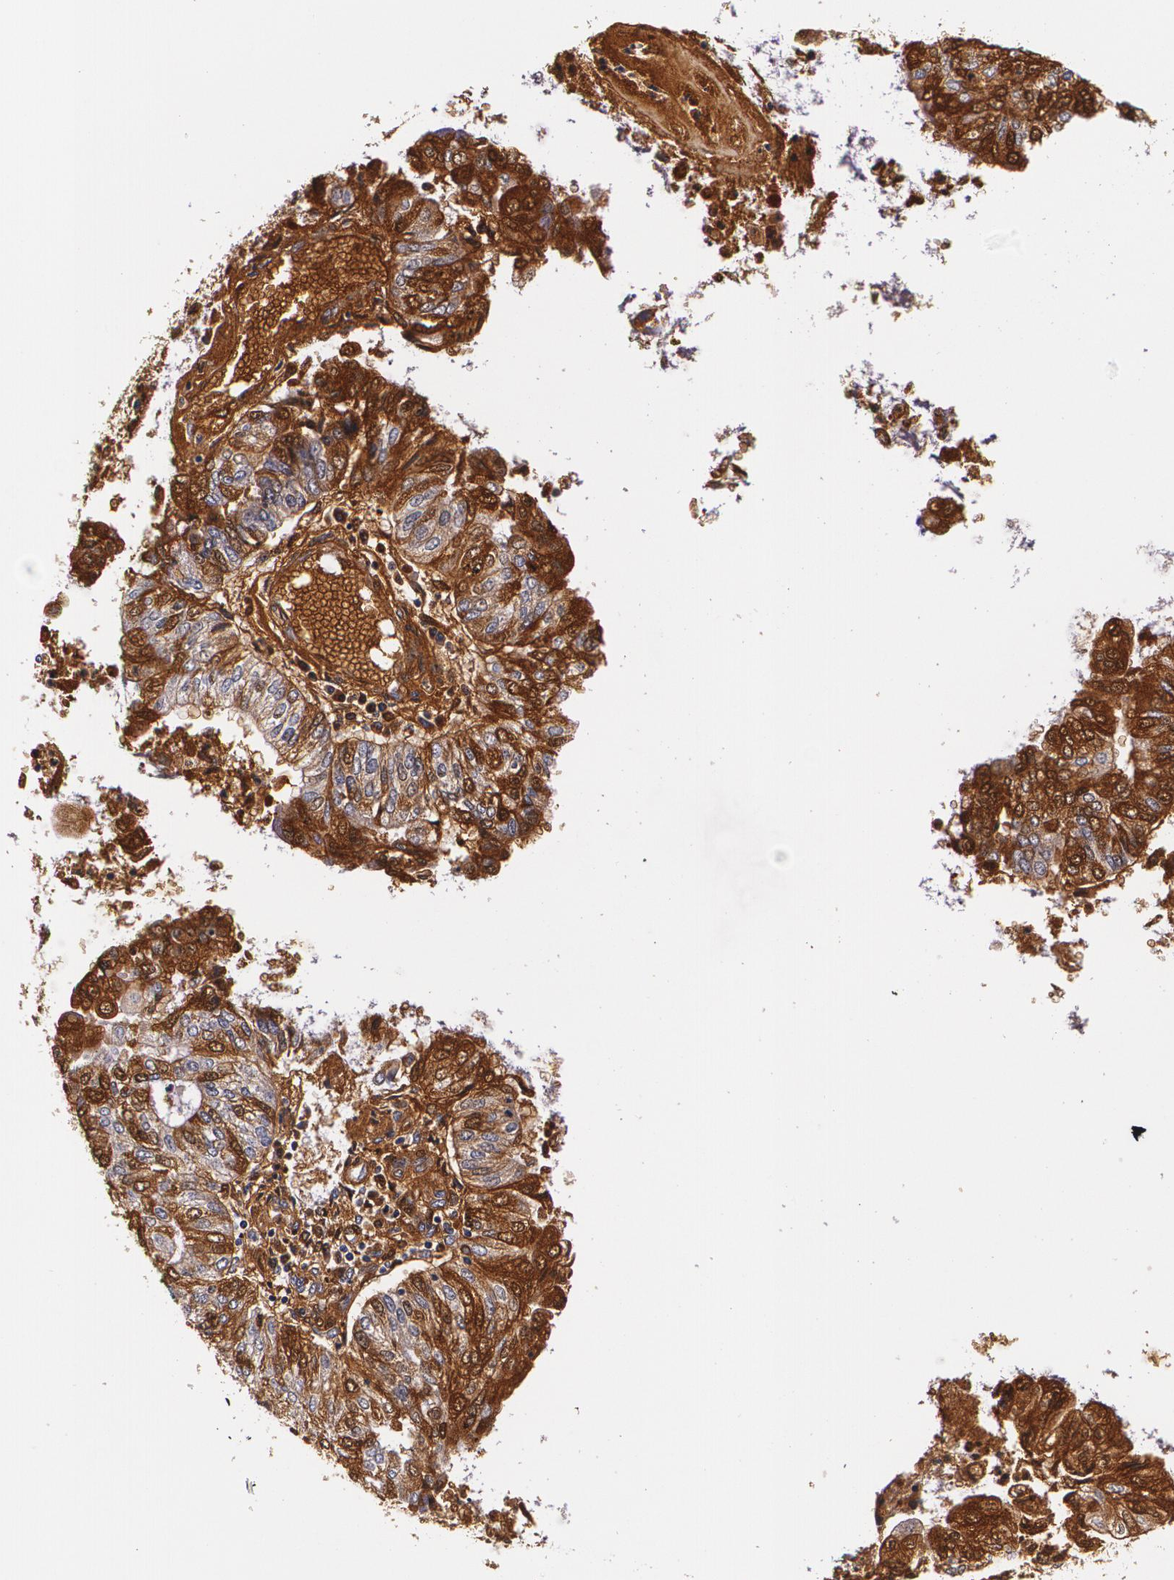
{"staining": {"intensity": "strong", "quantity": ">75%", "location": "cytoplasmic/membranous"}, "tissue": "endometrial cancer", "cell_type": "Tumor cells", "image_type": "cancer", "snomed": [{"axis": "morphology", "description": "Adenocarcinoma, NOS"}, {"axis": "topography", "description": "Endometrium"}], "caption": "There is high levels of strong cytoplasmic/membranous positivity in tumor cells of endometrial cancer, as demonstrated by immunohistochemical staining (brown color).", "gene": "TTR", "patient": {"sex": "female", "age": 59}}